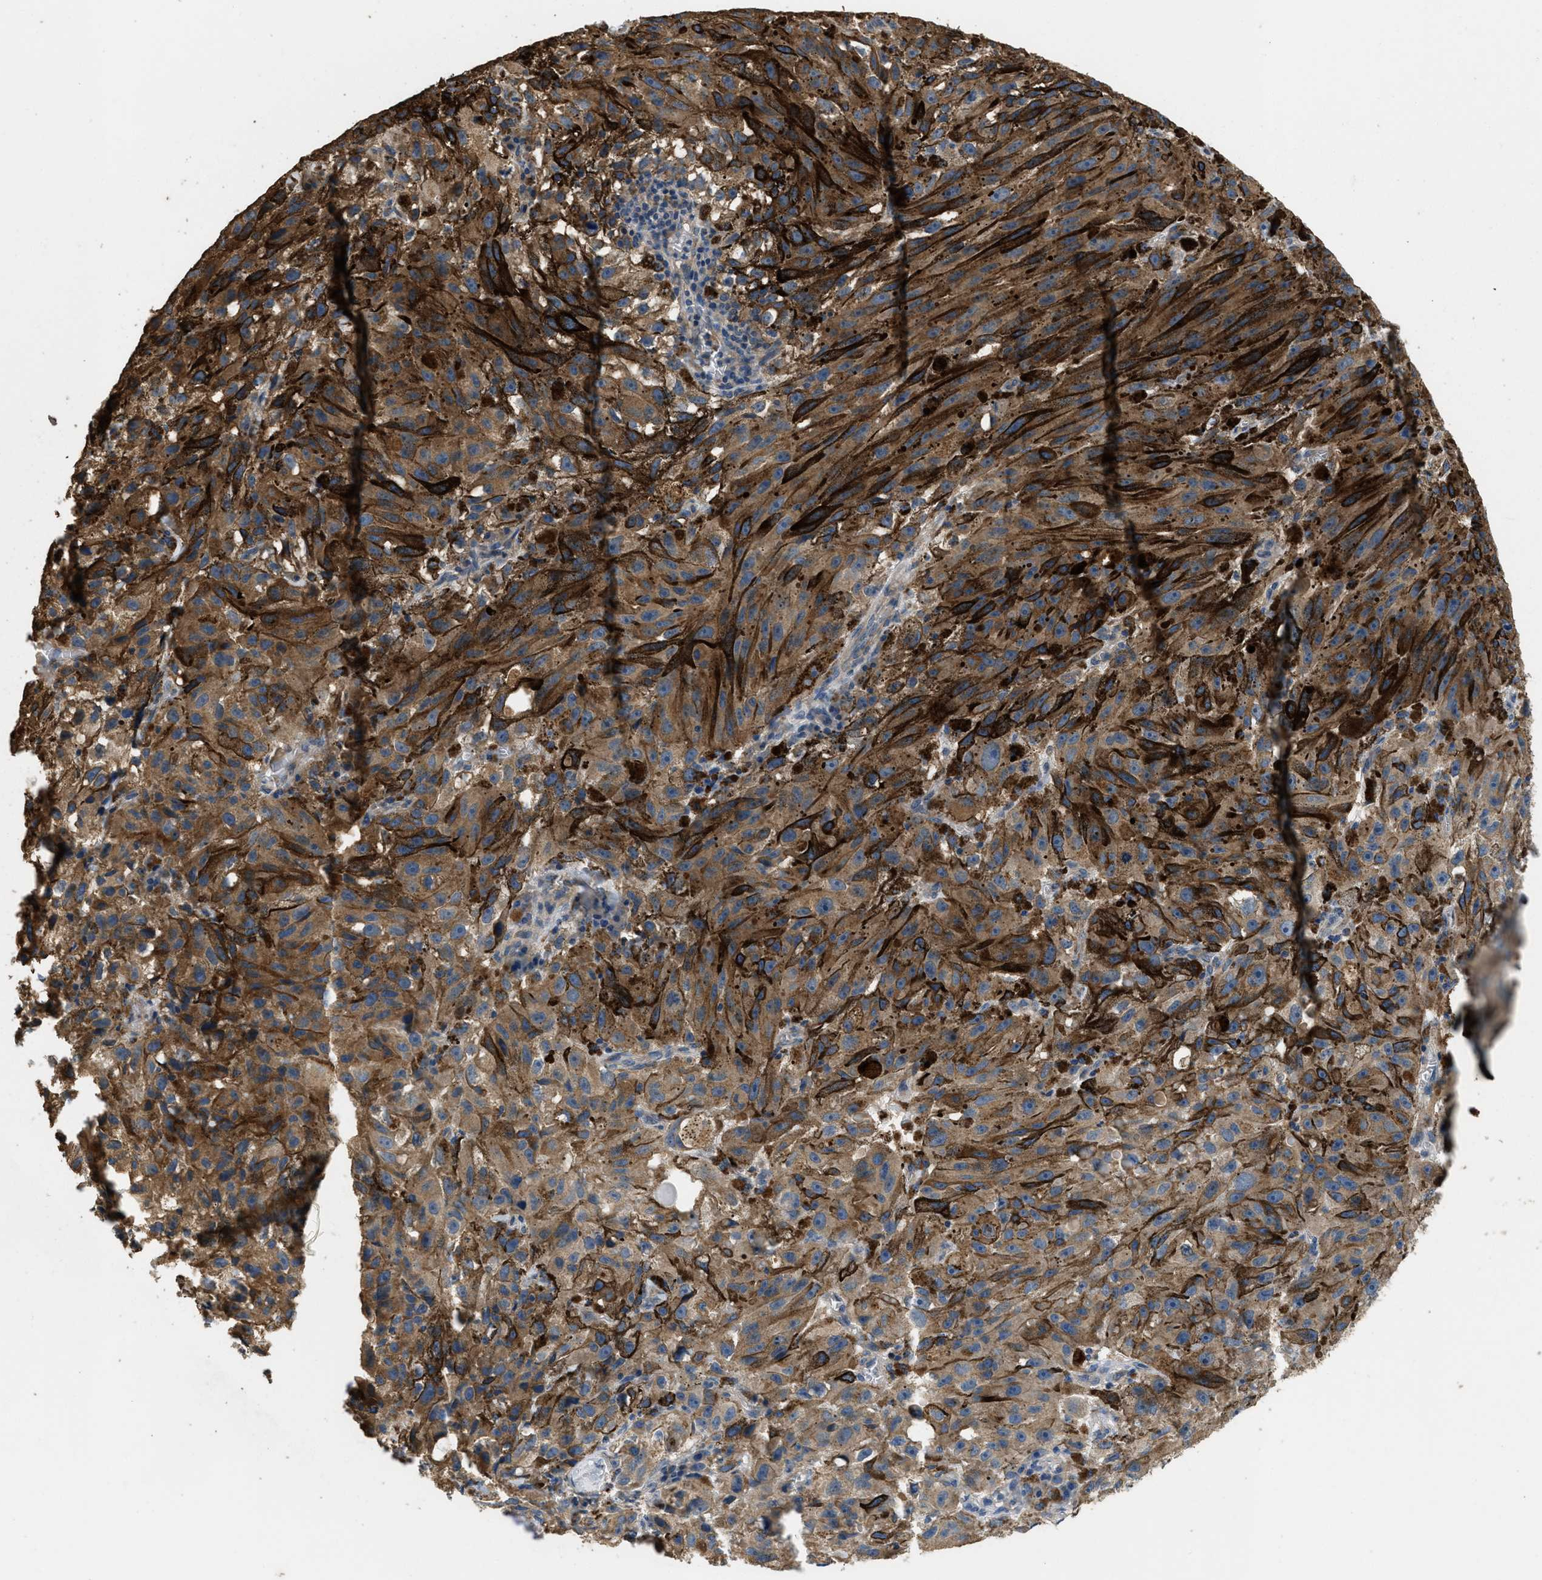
{"staining": {"intensity": "moderate", "quantity": ">75%", "location": "cytoplasmic/membranous"}, "tissue": "melanoma", "cell_type": "Tumor cells", "image_type": "cancer", "snomed": [{"axis": "morphology", "description": "Malignant melanoma, NOS"}, {"axis": "topography", "description": "Skin"}], "caption": "Approximately >75% of tumor cells in human malignant melanoma reveal moderate cytoplasmic/membranous protein expression as visualized by brown immunohistochemical staining.", "gene": "THBS2", "patient": {"sex": "female", "age": 104}}